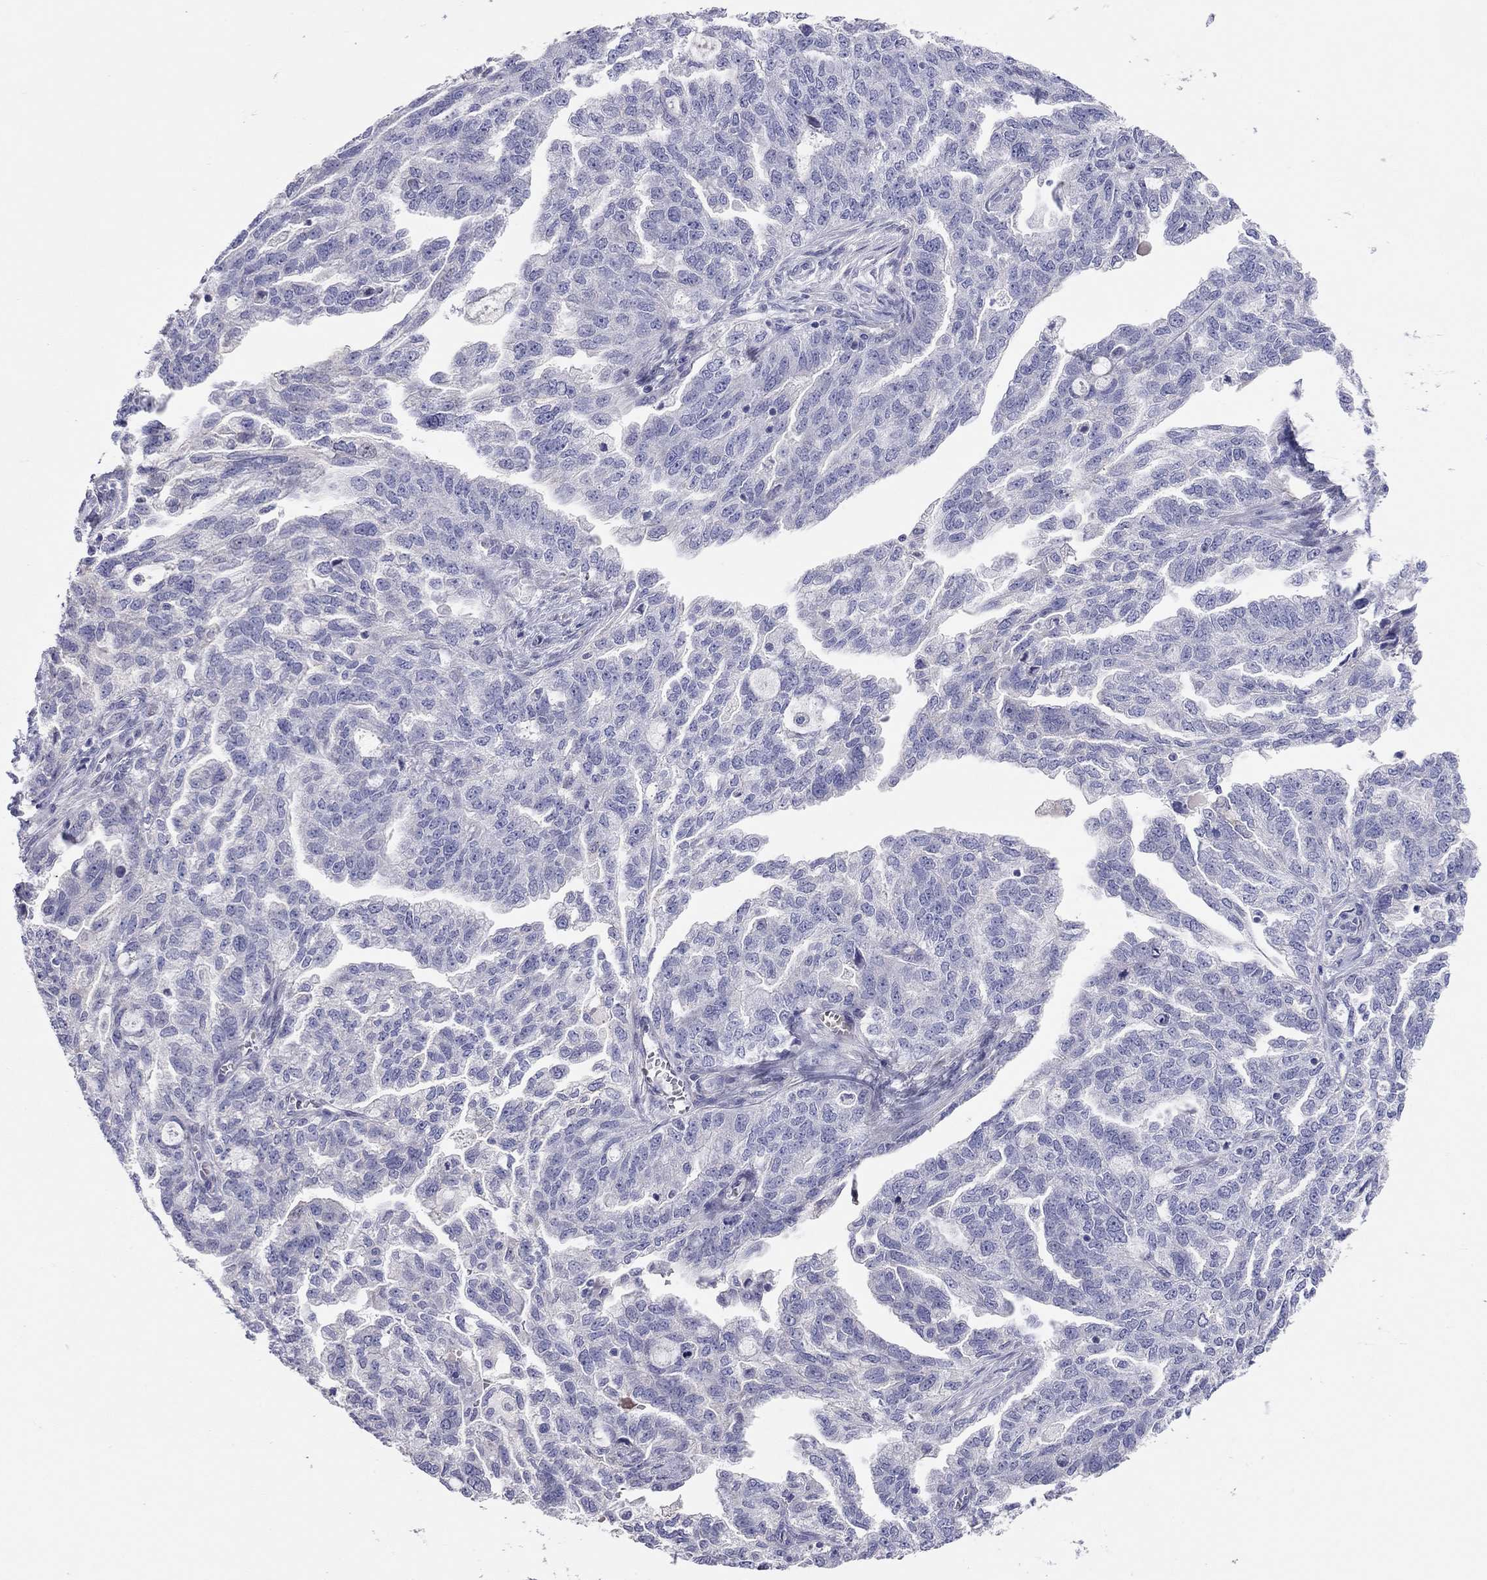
{"staining": {"intensity": "negative", "quantity": "none", "location": "none"}, "tissue": "ovarian cancer", "cell_type": "Tumor cells", "image_type": "cancer", "snomed": [{"axis": "morphology", "description": "Cystadenocarcinoma, serous, NOS"}, {"axis": "topography", "description": "Ovary"}], "caption": "Immunohistochemistry (IHC) of human serous cystadenocarcinoma (ovarian) demonstrates no positivity in tumor cells. Brightfield microscopy of IHC stained with DAB (3,3'-diaminobenzidine) (brown) and hematoxylin (blue), captured at high magnification.", "gene": "SYTL2", "patient": {"sex": "female", "age": 51}}